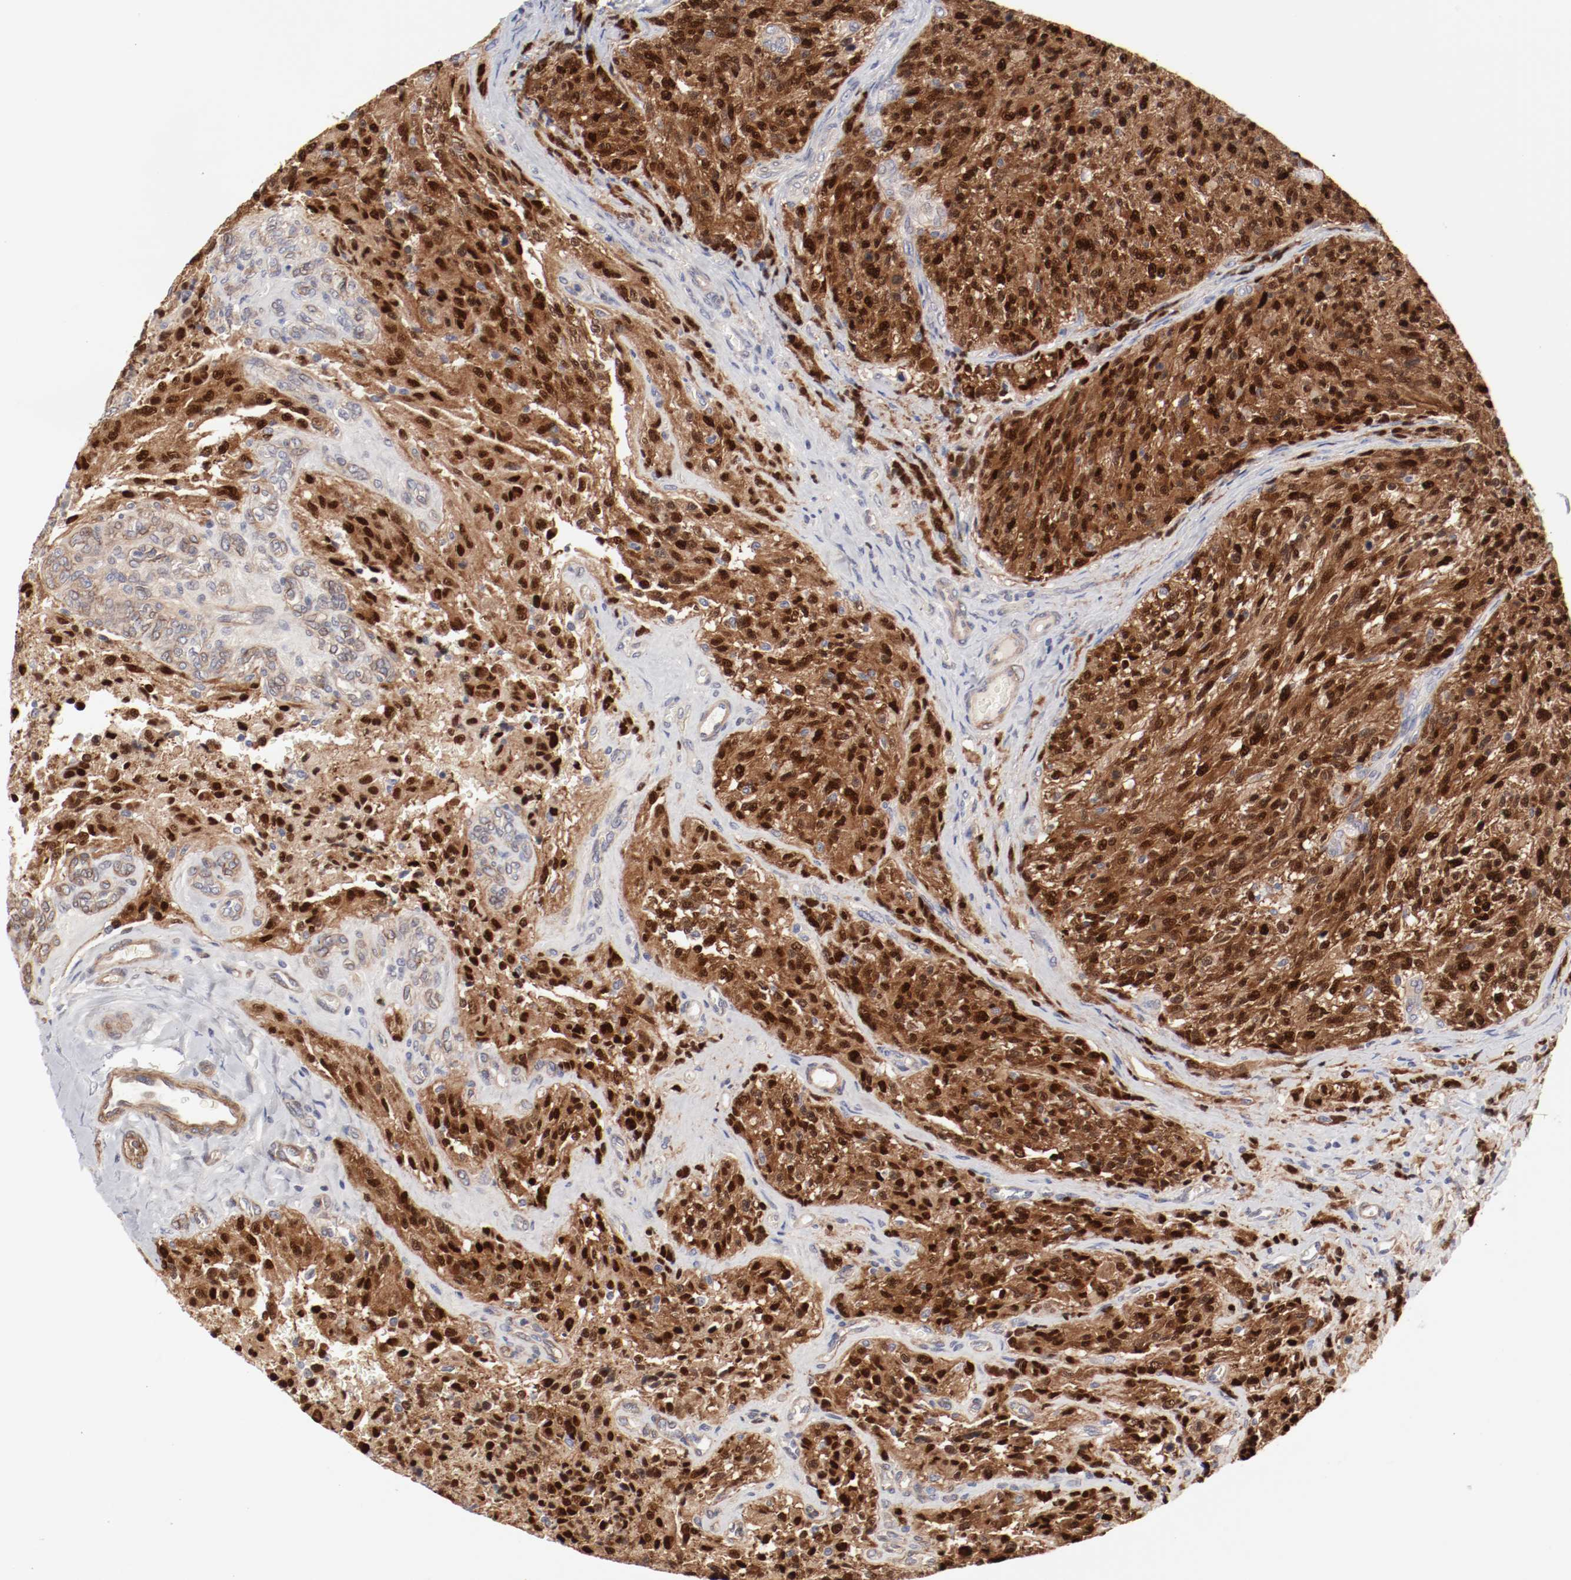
{"staining": {"intensity": "strong", "quantity": ">75%", "location": "nuclear"}, "tissue": "glioma", "cell_type": "Tumor cells", "image_type": "cancer", "snomed": [{"axis": "morphology", "description": "Normal tissue, NOS"}, {"axis": "morphology", "description": "Glioma, malignant, High grade"}, {"axis": "topography", "description": "Cerebral cortex"}], "caption": "This histopathology image demonstrates IHC staining of human malignant high-grade glioma, with high strong nuclear staining in about >75% of tumor cells.", "gene": "MAGED4", "patient": {"sex": "male", "age": 56}}